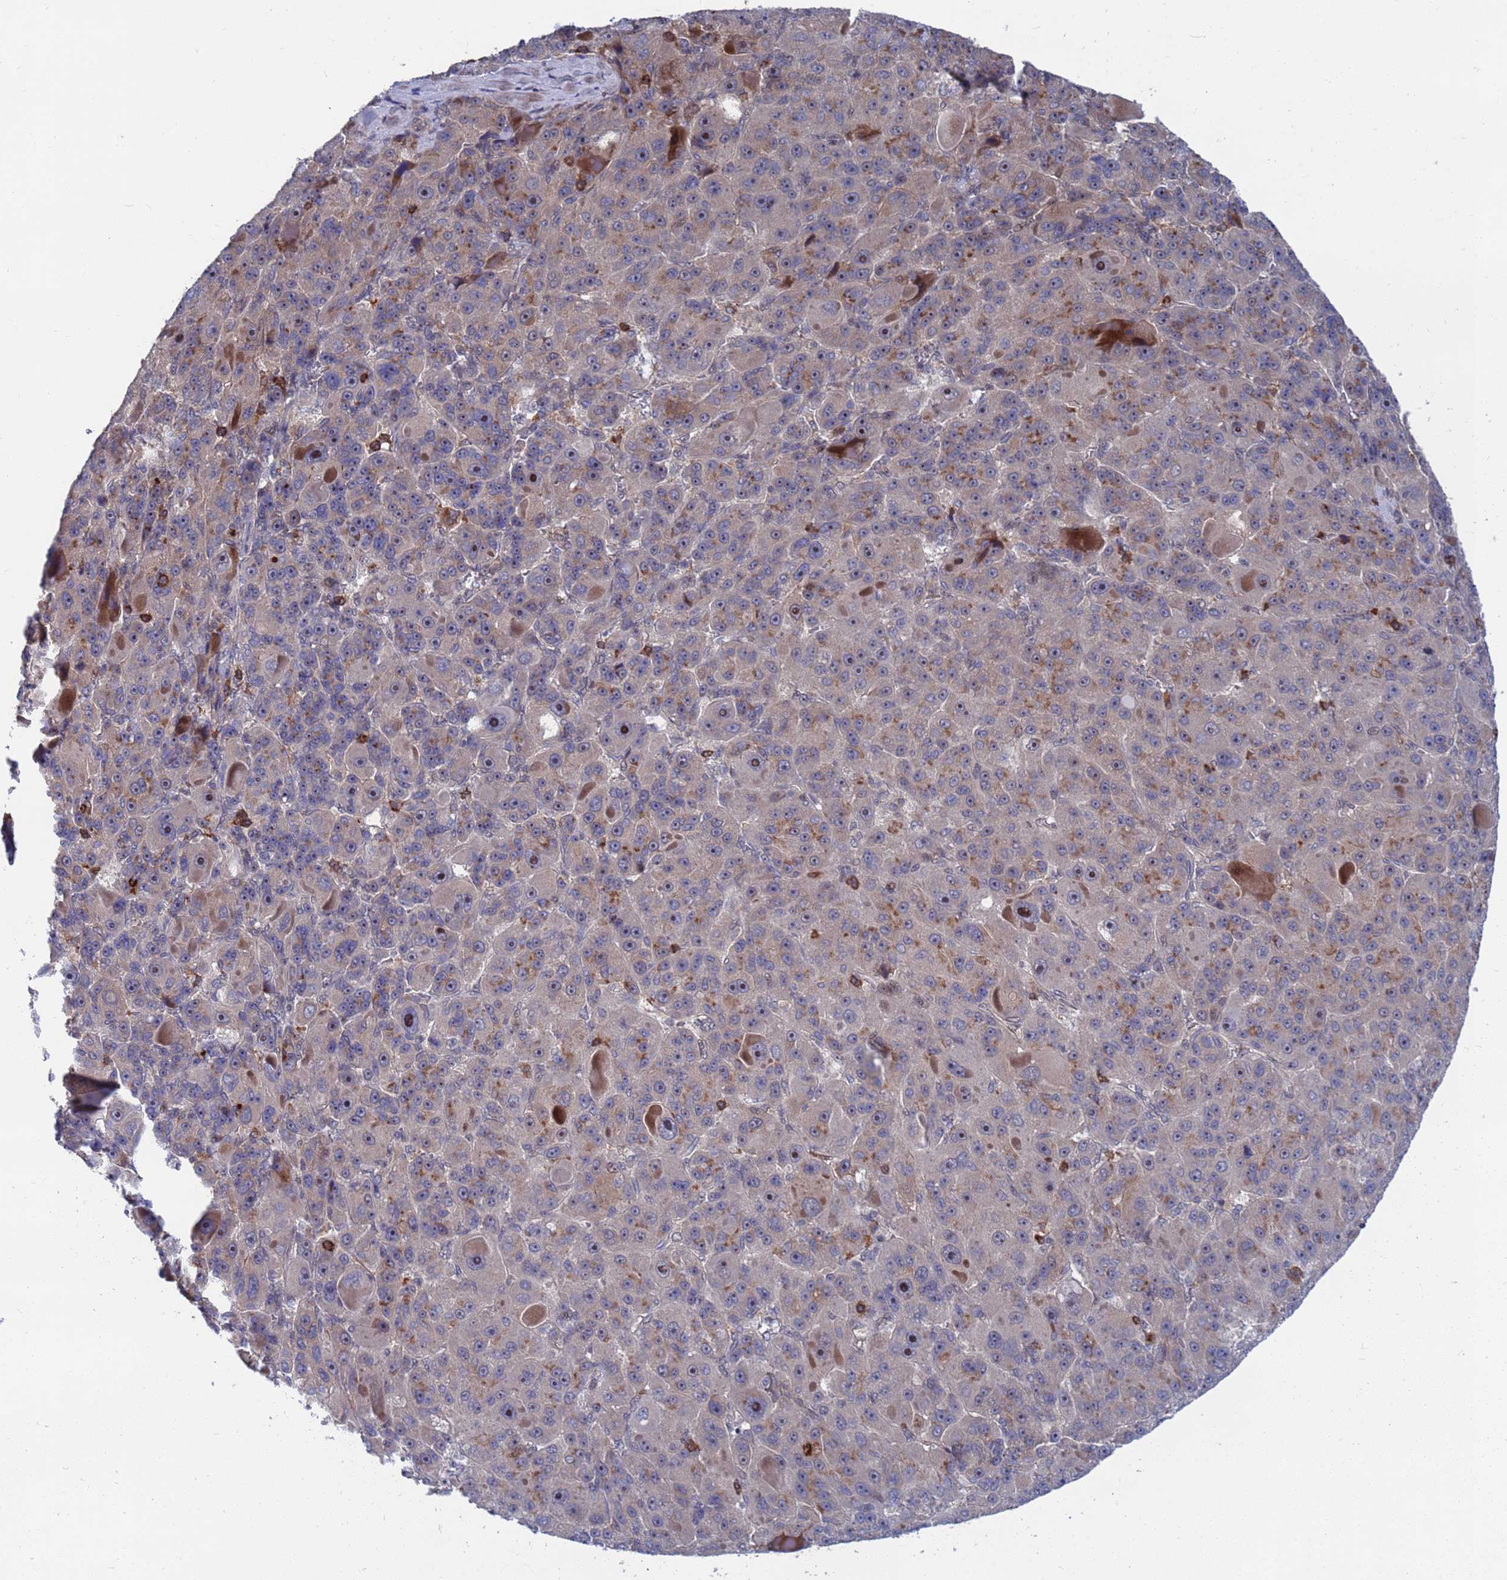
{"staining": {"intensity": "negative", "quantity": "none", "location": "none"}, "tissue": "liver cancer", "cell_type": "Tumor cells", "image_type": "cancer", "snomed": [{"axis": "morphology", "description": "Carcinoma, Hepatocellular, NOS"}, {"axis": "topography", "description": "Liver"}], "caption": "Hepatocellular carcinoma (liver) was stained to show a protein in brown. There is no significant staining in tumor cells. Brightfield microscopy of immunohistochemistry (IHC) stained with DAB (3,3'-diaminobenzidine) (brown) and hematoxylin (blue), captured at high magnification.", "gene": "TMBIM6", "patient": {"sex": "male", "age": 76}}